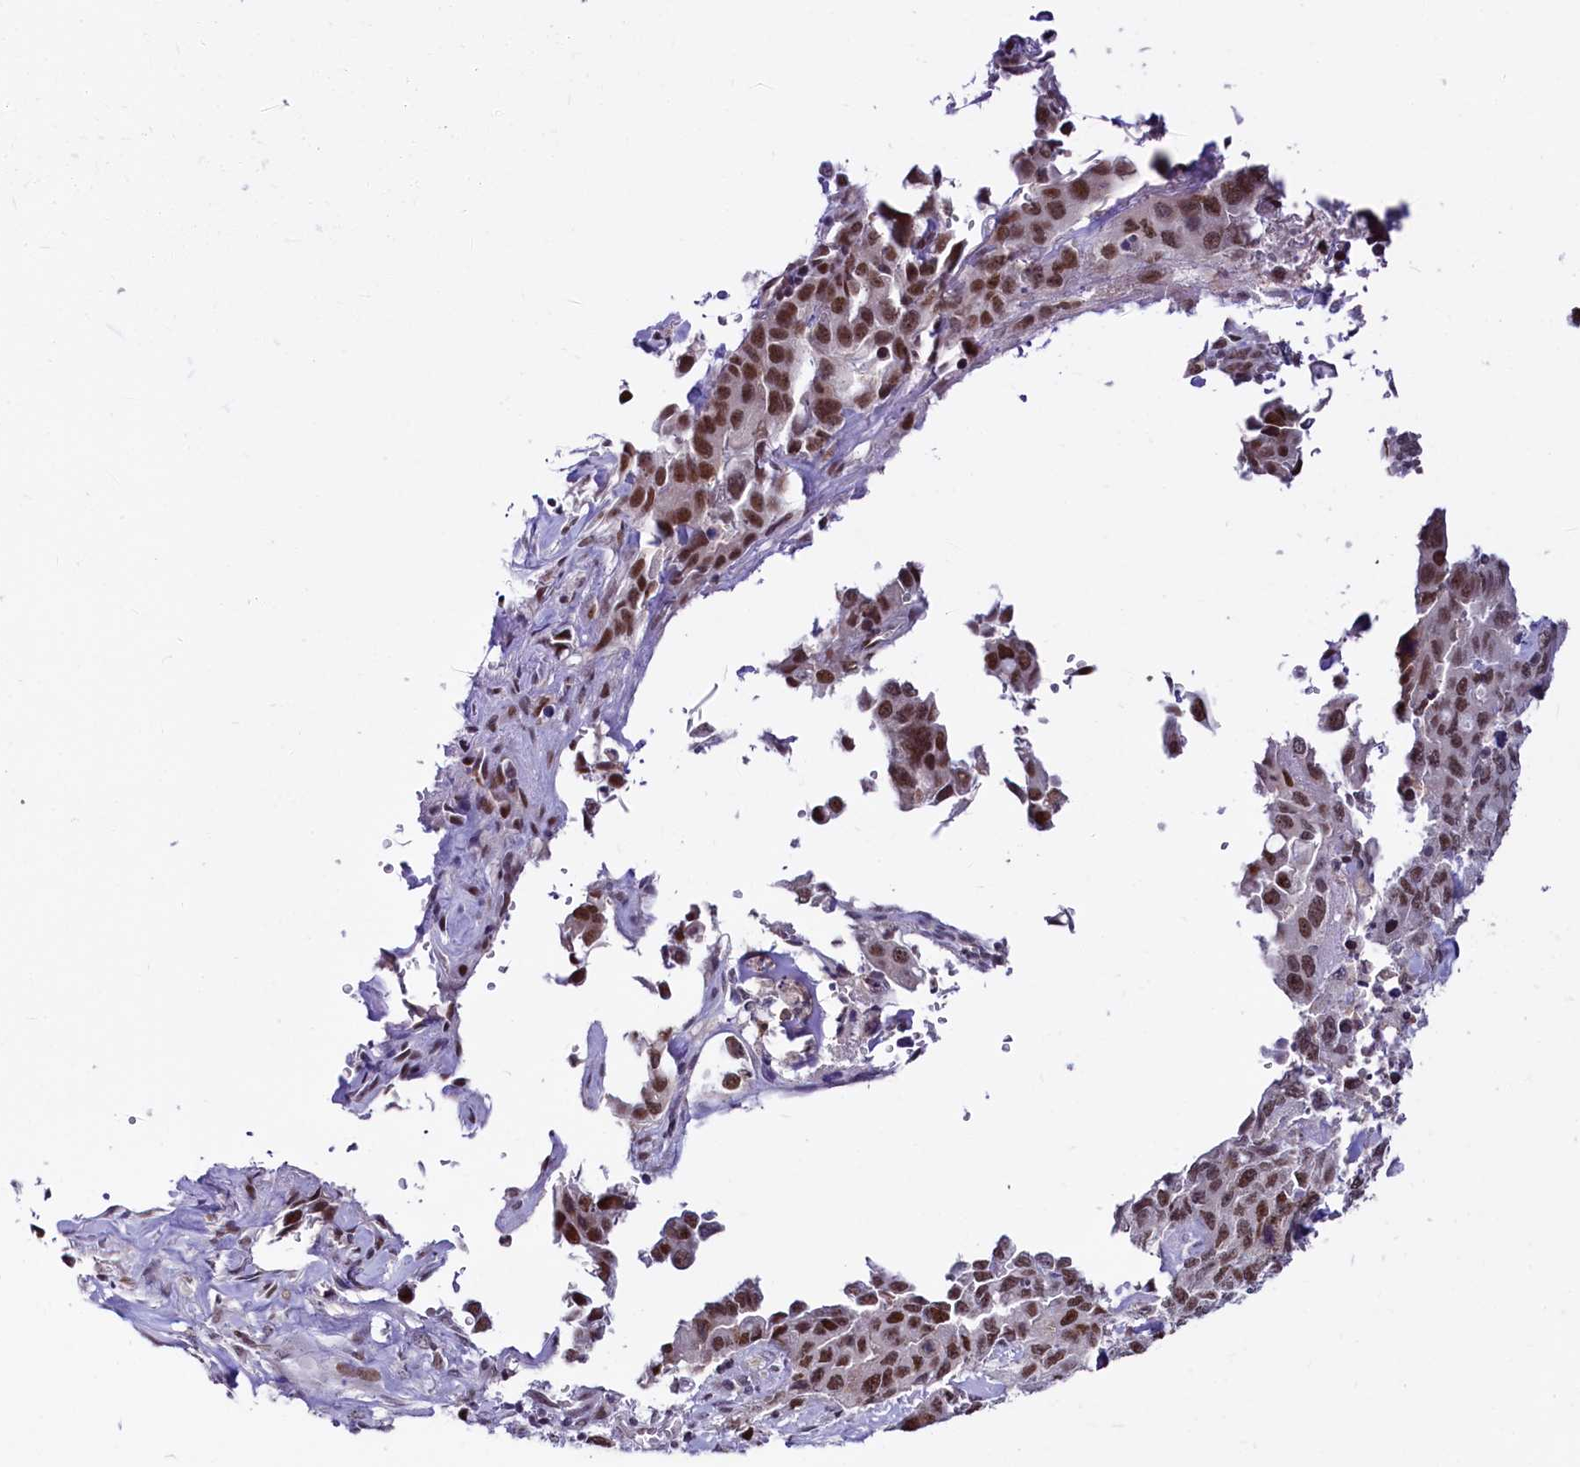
{"staining": {"intensity": "moderate", "quantity": ">75%", "location": "nuclear"}, "tissue": "lung cancer", "cell_type": "Tumor cells", "image_type": "cancer", "snomed": [{"axis": "morphology", "description": "Adenocarcinoma, NOS"}, {"axis": "topography", "description": "Lung"}], "caption": "The immunohistochemical stain highlights moderate nuclear positivity in tumor cells of lung adenocarcinoma tissue.", "gene": "SCAF11", "patient": {"sex": "female", "age": 51}}